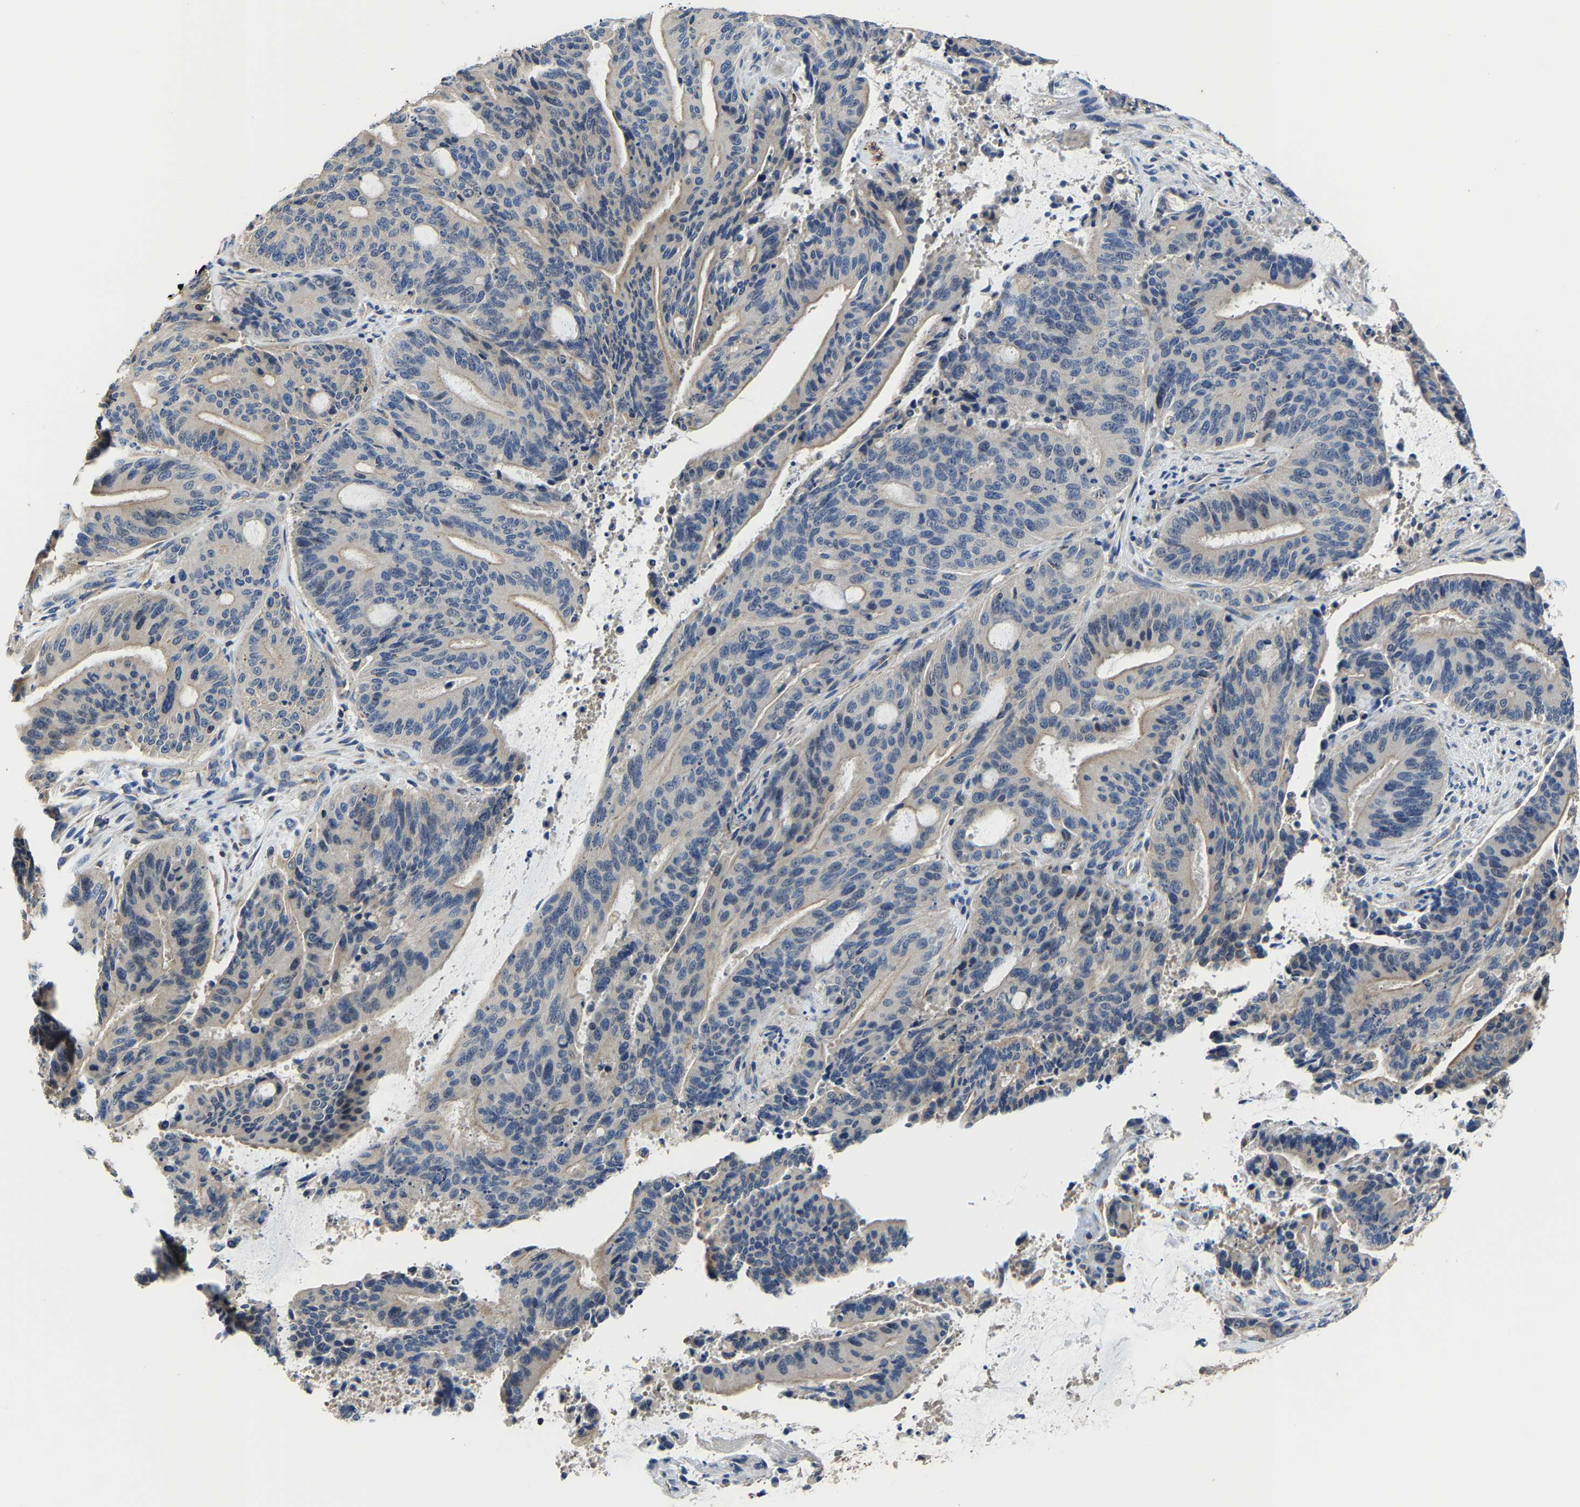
{"staining": {"intensity": "negative", "quantity": "none", "location": "none"}, "tissue": "liver cancer", "cell_type": "Tumor cells", "image_type": "cancer", "snomed": [{"axis": "morphology", "description": "Normal tissue, NOS"}, {"axis": "morphology", "description": "Cholangiocarcinoma"}, {"axis": "topography", "description": "Liver"}, {"axis": "topography", "description": "Peripheral nerve tissue"}], "caption": "Tumor cells are negative for protein expression in human cholangiocarcinoma (liver). (DAB IHC, high magnification).", "gene": "AGK", "patient": {"sex": "female", "age": 73}}